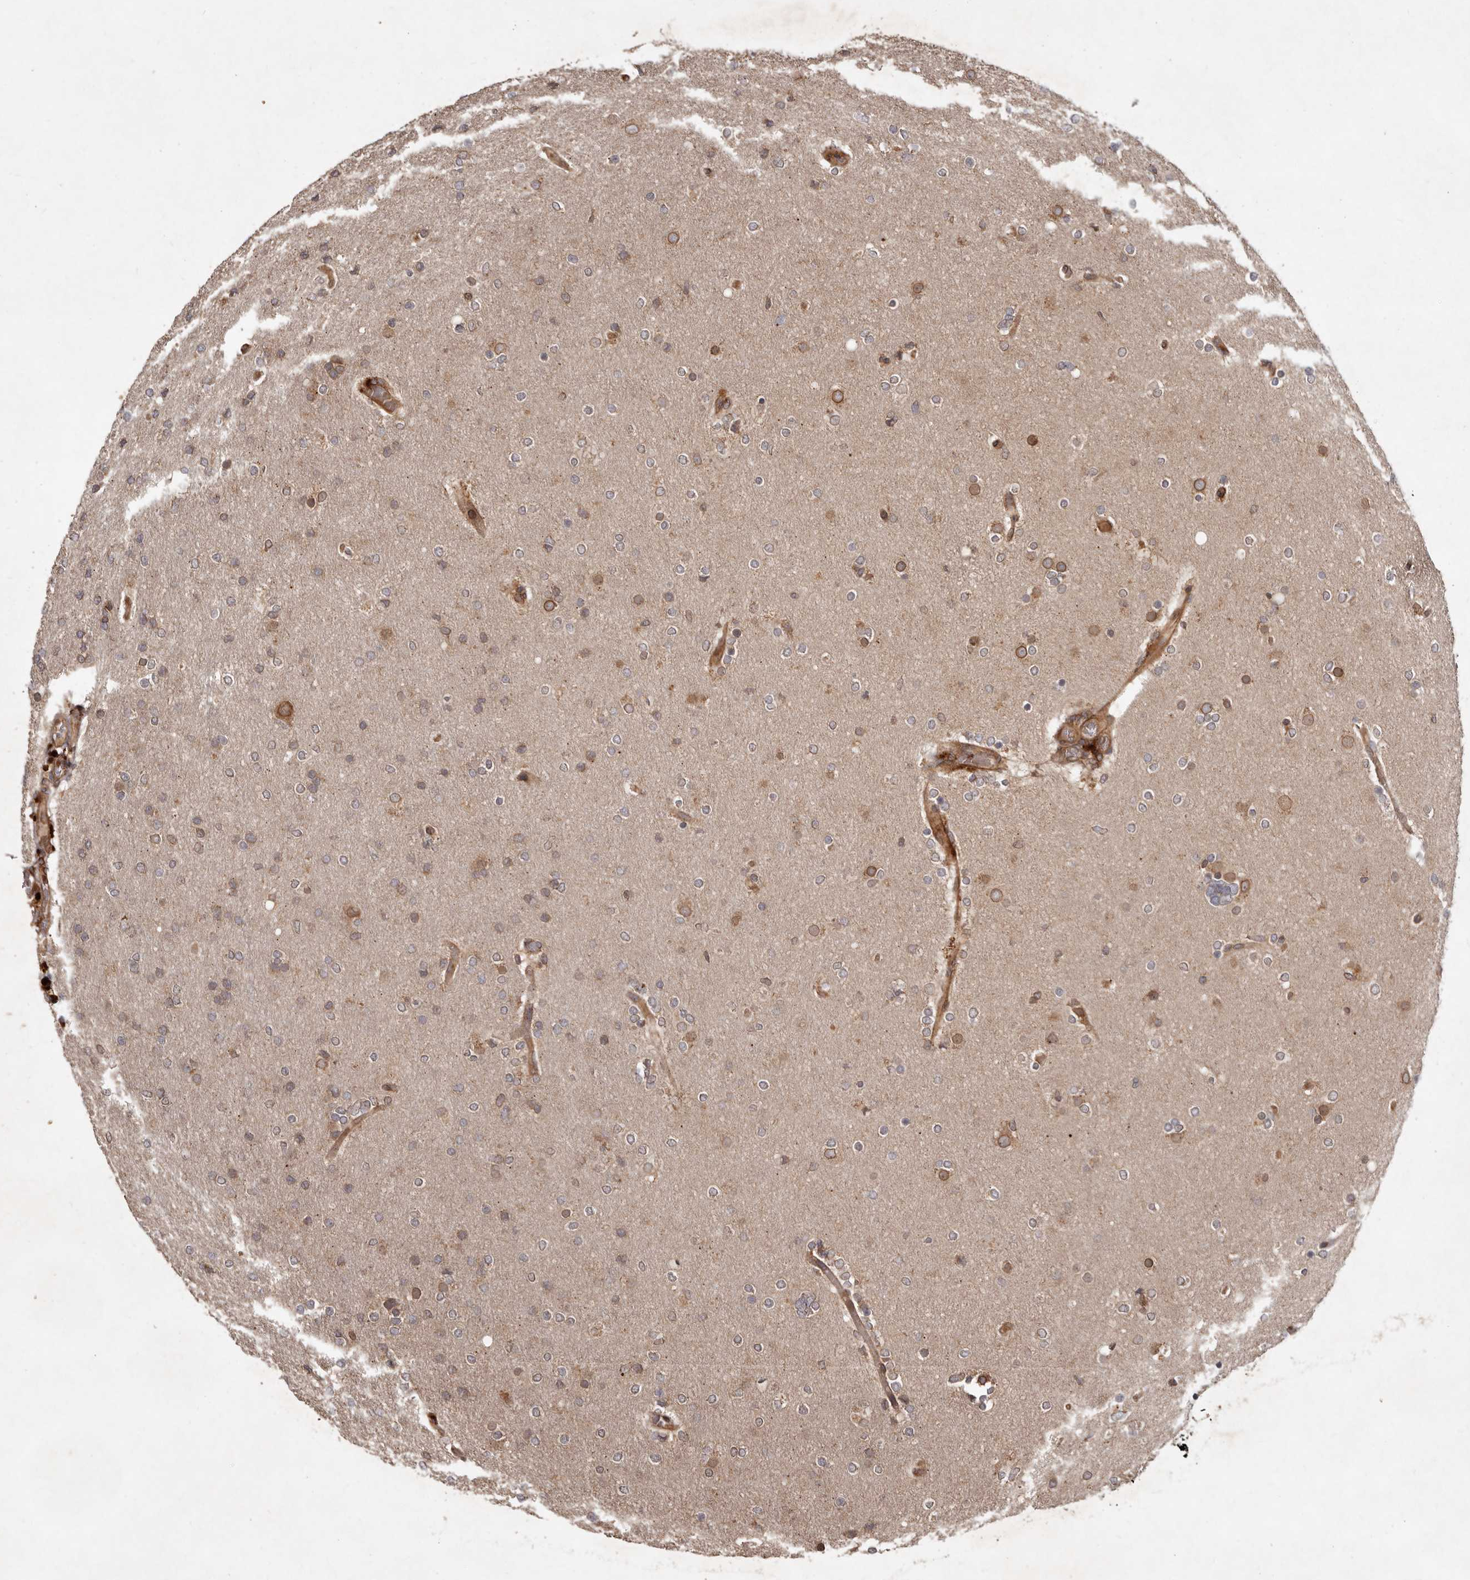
{"staining": {"intensity": "moderate", "quantity": ">75%", "location": "cytoplasmic/membranous,nuclear"}, "tissue": "glioma", "cell_type": "Tumor cells", "image_type": "cancer", "snomed": [{"axis": "morphology", "description": "Glioma, malignant, High grade"}, {"axis": "topography", "description": "Cerebral cortex"}], "caption": "High-grade glioma (malignant) stained with a brown dye demonstrates moderate cytoplasmic/membranous and nuclear positive staining in approximately >75% of tumor cells.", "gene": "STK36", "patient": {"sex": "female", "age": 36}}